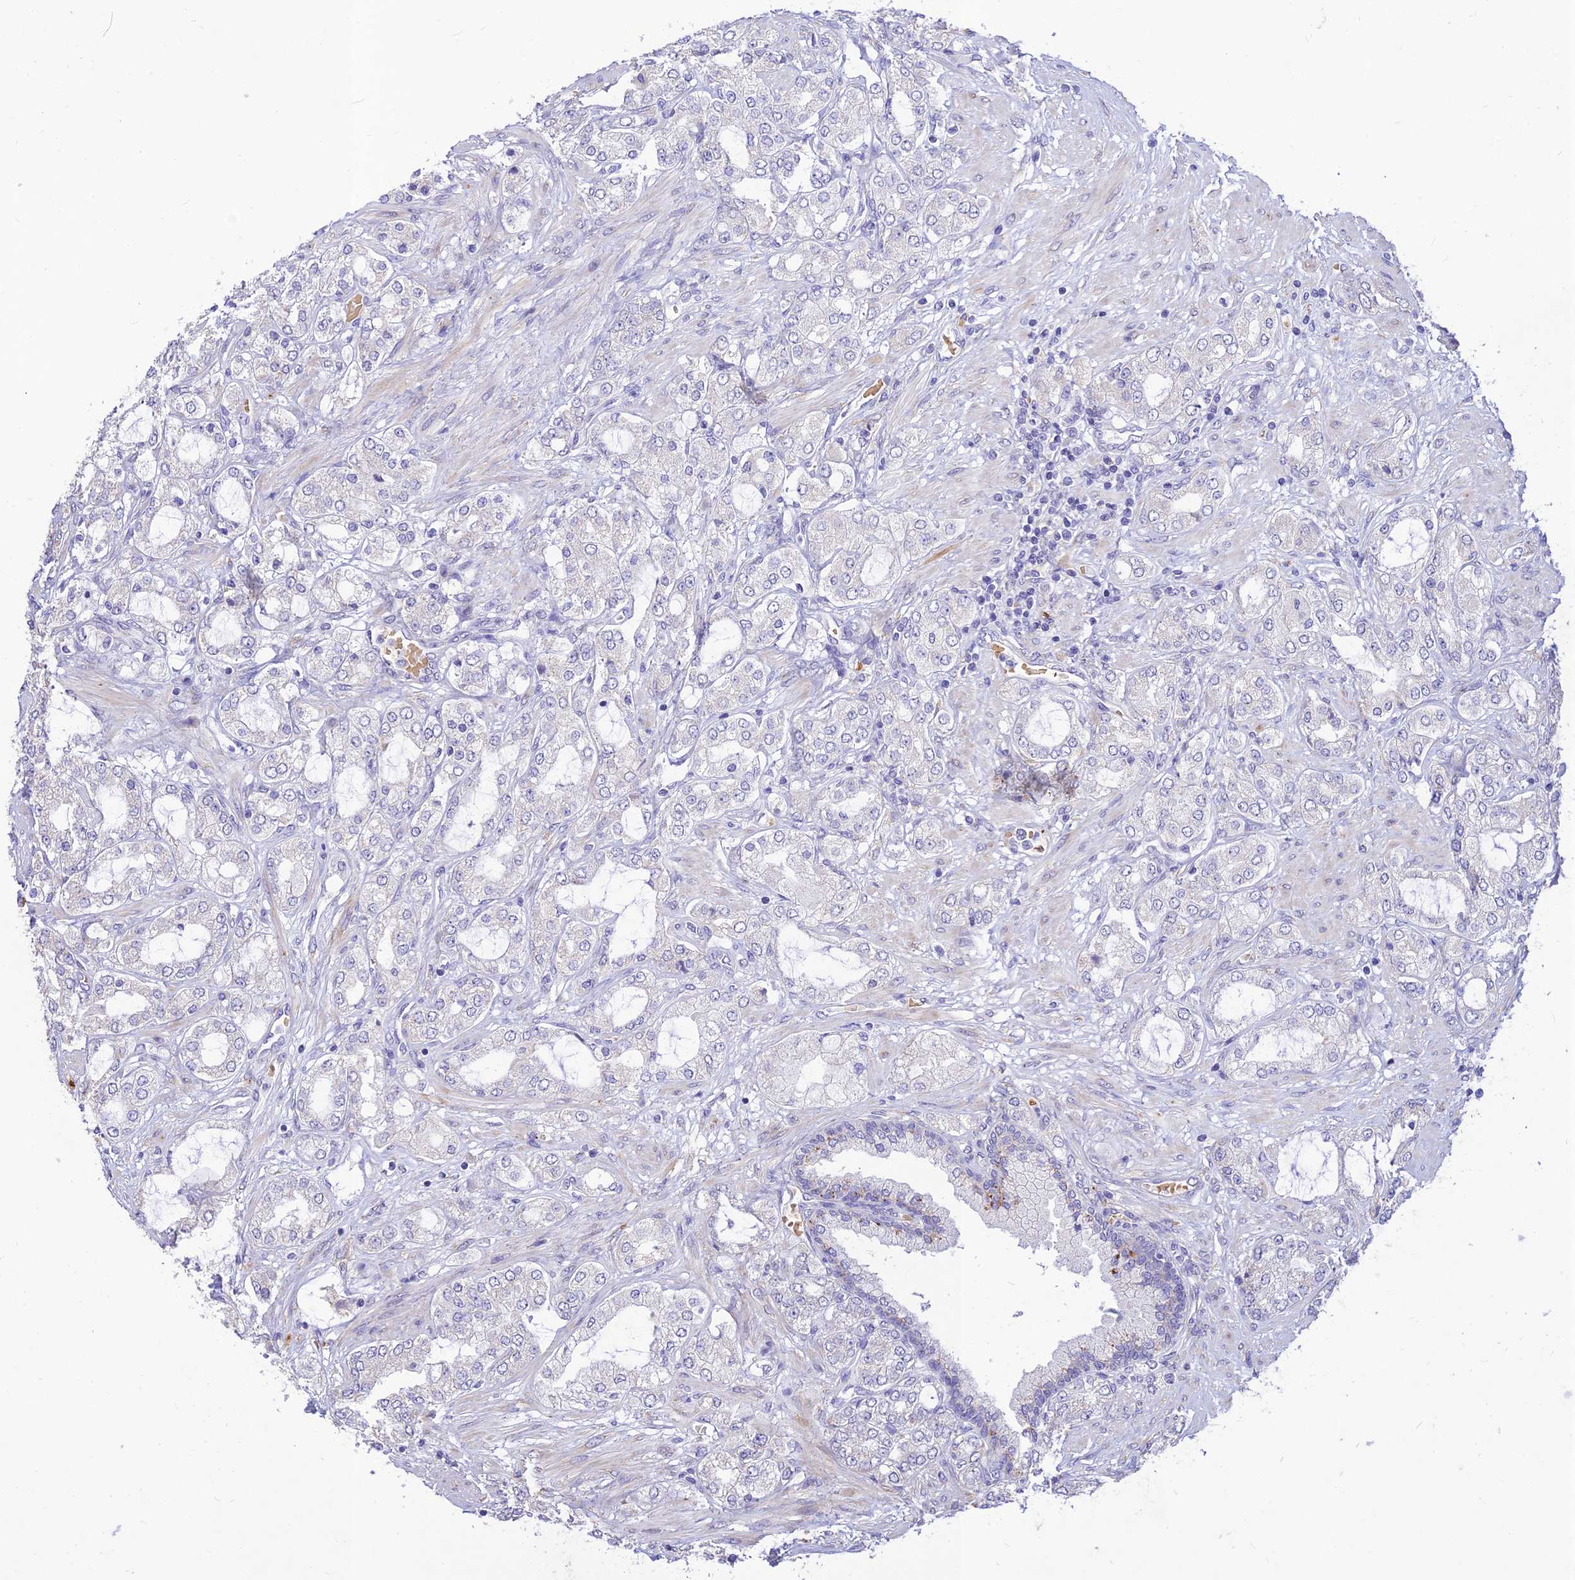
{"staining": {"intensity": "negative", "quantity": "none", "location": "none"}, "tissue": "prostate cancer", "cell_type": "Tumor cells", "image_type": "cancer", "snomed": [{"axis": "morphology", "description": "Adenocarcinoma, High grade"}, {"axis": "topography", "description": "Prostate"}], "caption": "This image is of high-grade adenocarcinoma (prostate) stained with IHC to label a protein in brown with the nuclei are counter-stained blue. There is no positivity in tumor cells.", "gene": "PPP1R11", "patient": {"sex": "male", "age": 64}}